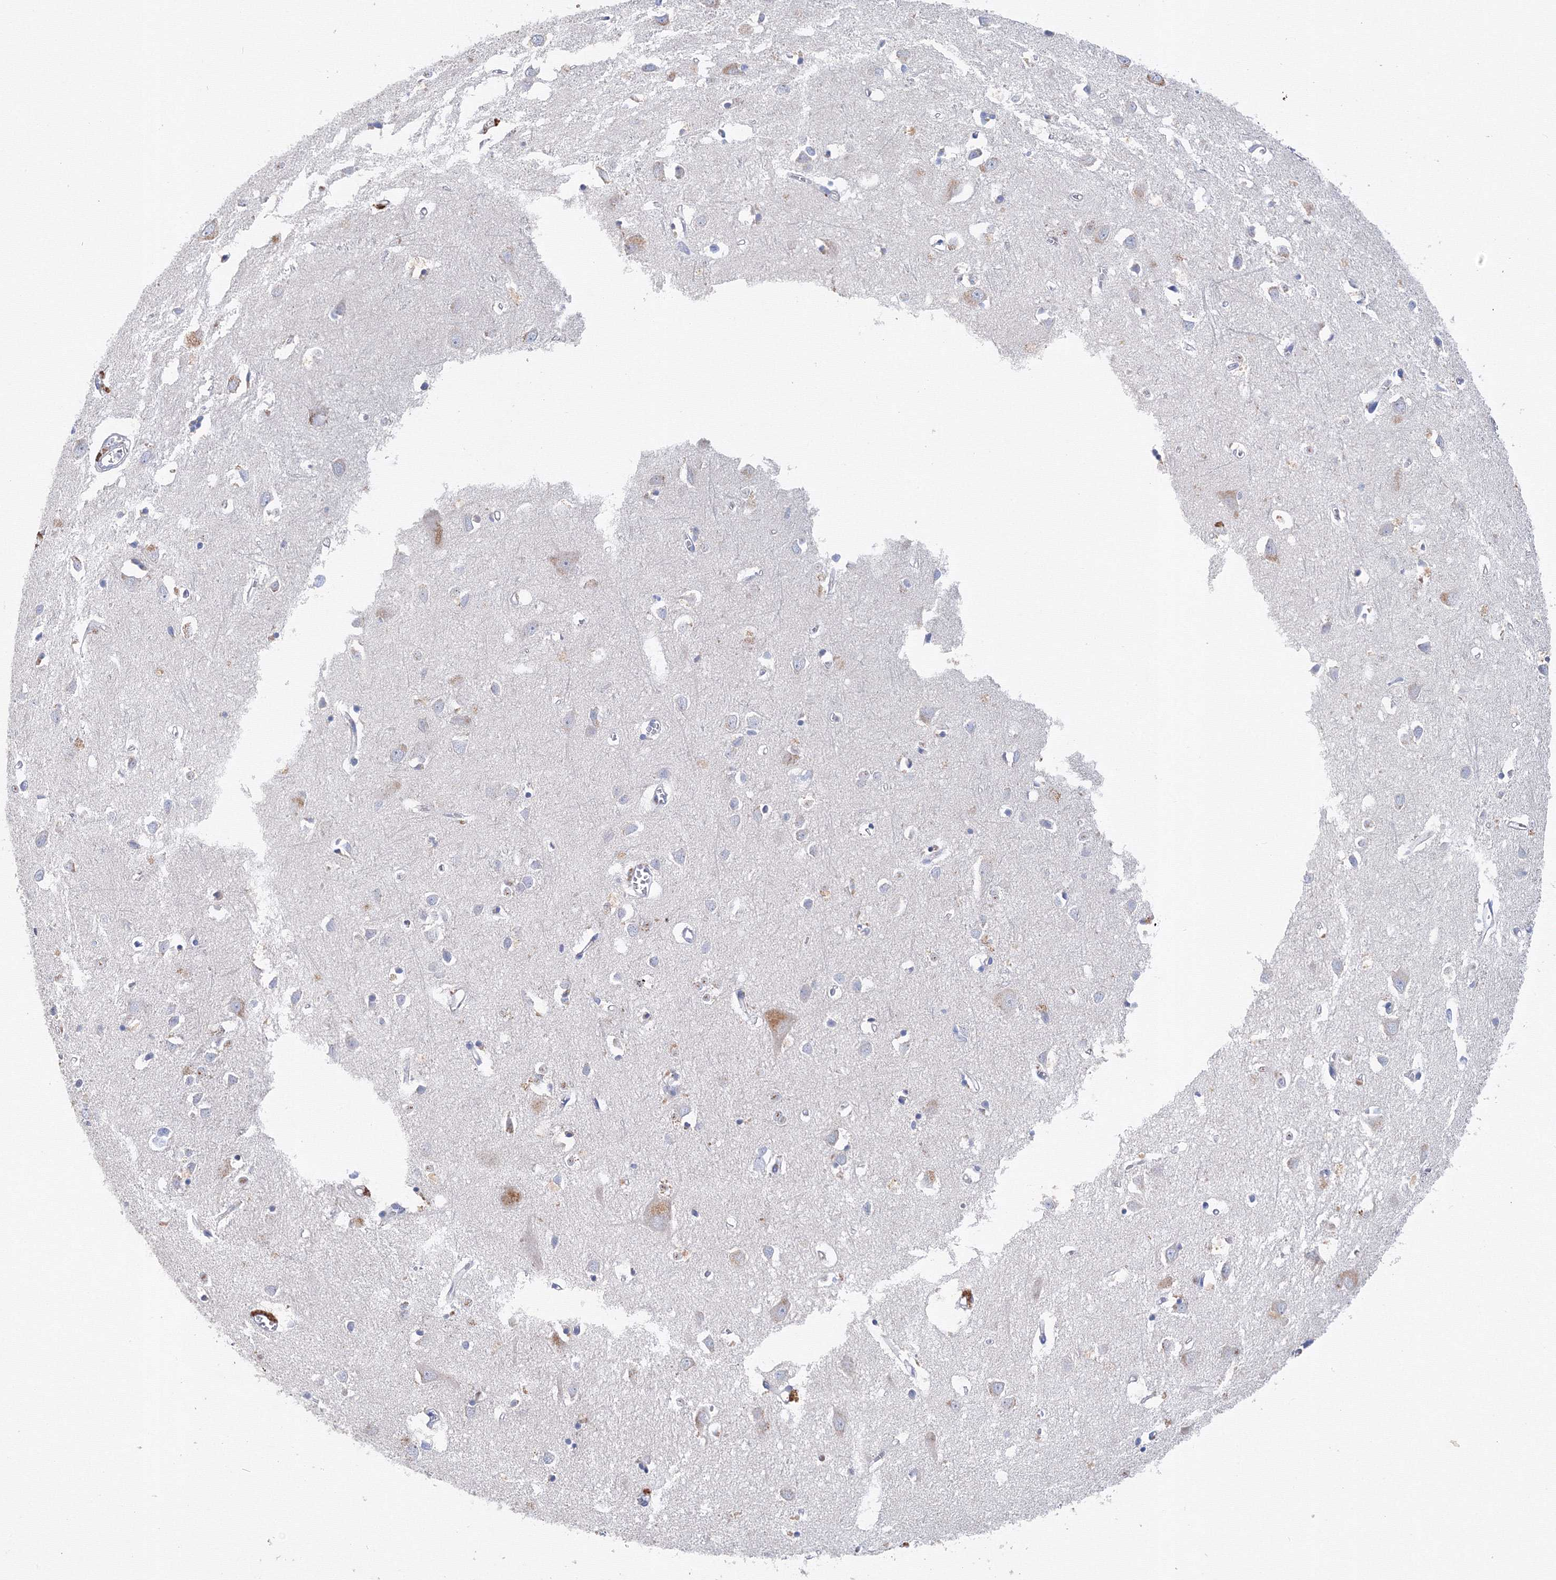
{"staining": {"intensity": "weak", "quantity": "25%-75%", "location": "cytoplasmic/membranous"}, "tissue": "cerebral cortex", "cell_type": "Endothelial cells", "image_type": "normal", "snomed": [{"axis": "morphology", "description": "Normal tissue, NOS"}, {"axis": "topography", "description": "Cerebral cortex"}], "caption": "Protein analysis of unremarkable cerebral cortex demonstrates weak cytoplasmic/membranous staining in approximately 25%-75% of endothelial cells.", "gene": "DIS3L2", "patient": {"sex": "female", "age": 64}}